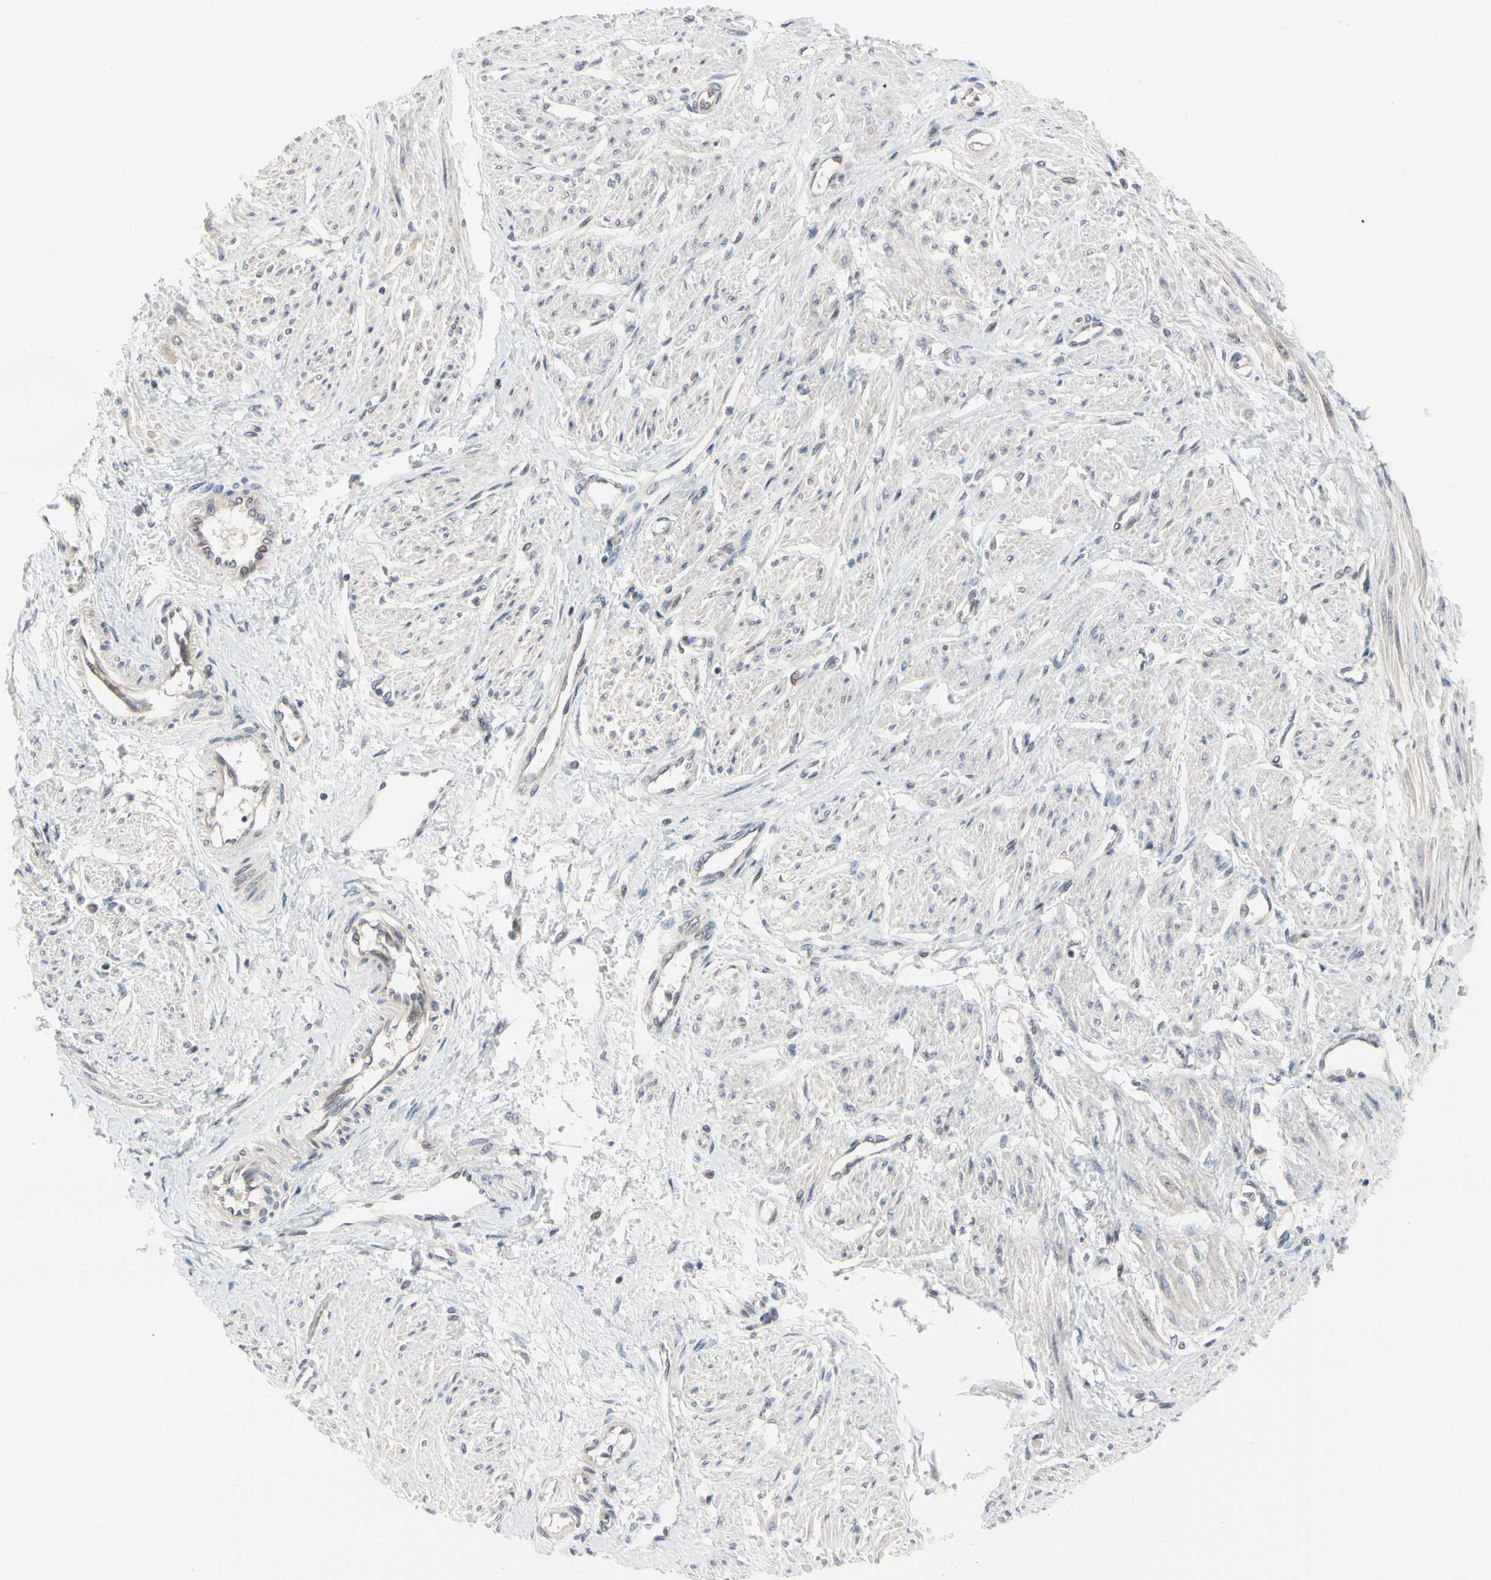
{"staining": {"intensity": "weak", "quantity": "25%-75%", "location": "cytoplasmic/membranous"}, "tissue": "smooth muscle", "cell_type": "Smooth muscle cells", "image_type": "normal", "snomed": [{"axis": "morphology", "description": "Normal tissue, NOS"}, {"axis": "topography", "description": "Smooth muscle"}, {"axis": "topography", "description": "Uterus"}], "caption": "Smooth muscle stained with IHC demonstrates weak cytoplasmic/membranous positivity in approximately 25%-75% of smooth muscle cells.", "gene": "CDK5", "patient": {"sex": "female", "age": 39}}